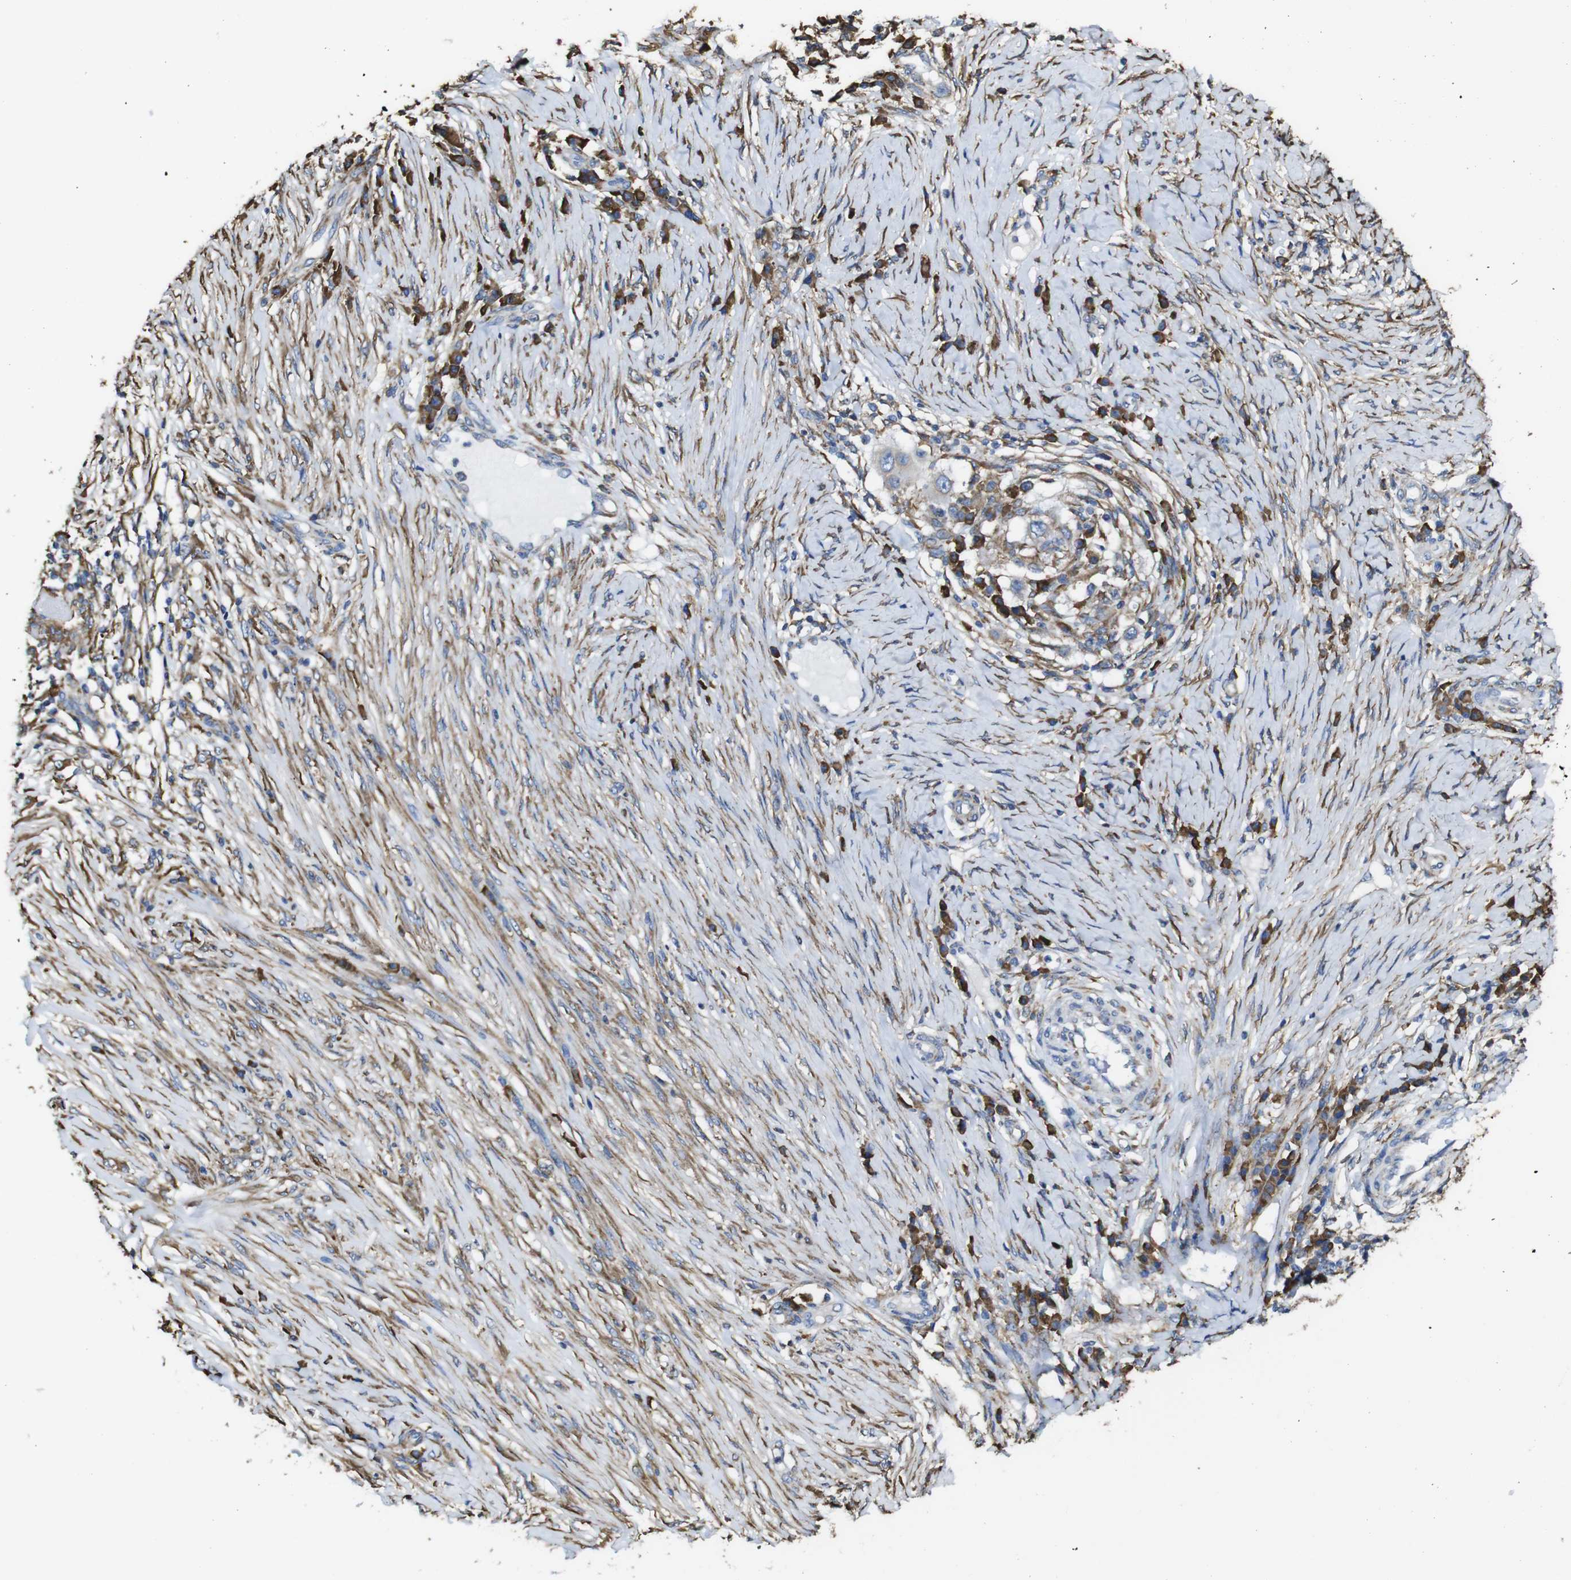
{"staining": {"intensity": "weak", "quantity": "<25%", "location": "cytoplasmic/membranous"}, "tissue": "skin cancer", "cell_type": "Tumor cells", "image_type": "cancer", "snomed": [{"axis": "morphology", "description": "Squamous cell carcinoma, NOS"}, {"axis": "topography", "description": "Skin"}], "caption": "The immunohistochemistry (IHC) micrograph has no significant expression in tumor cells of skin squamous cell carcinoma tissue. (Brightfield microscopy of DAB (3,3'-diaminobenzidine) immunohistochemistry at high magnification).", "gene": "PPIB", "patient": {"sex": "female", "age": 44}}